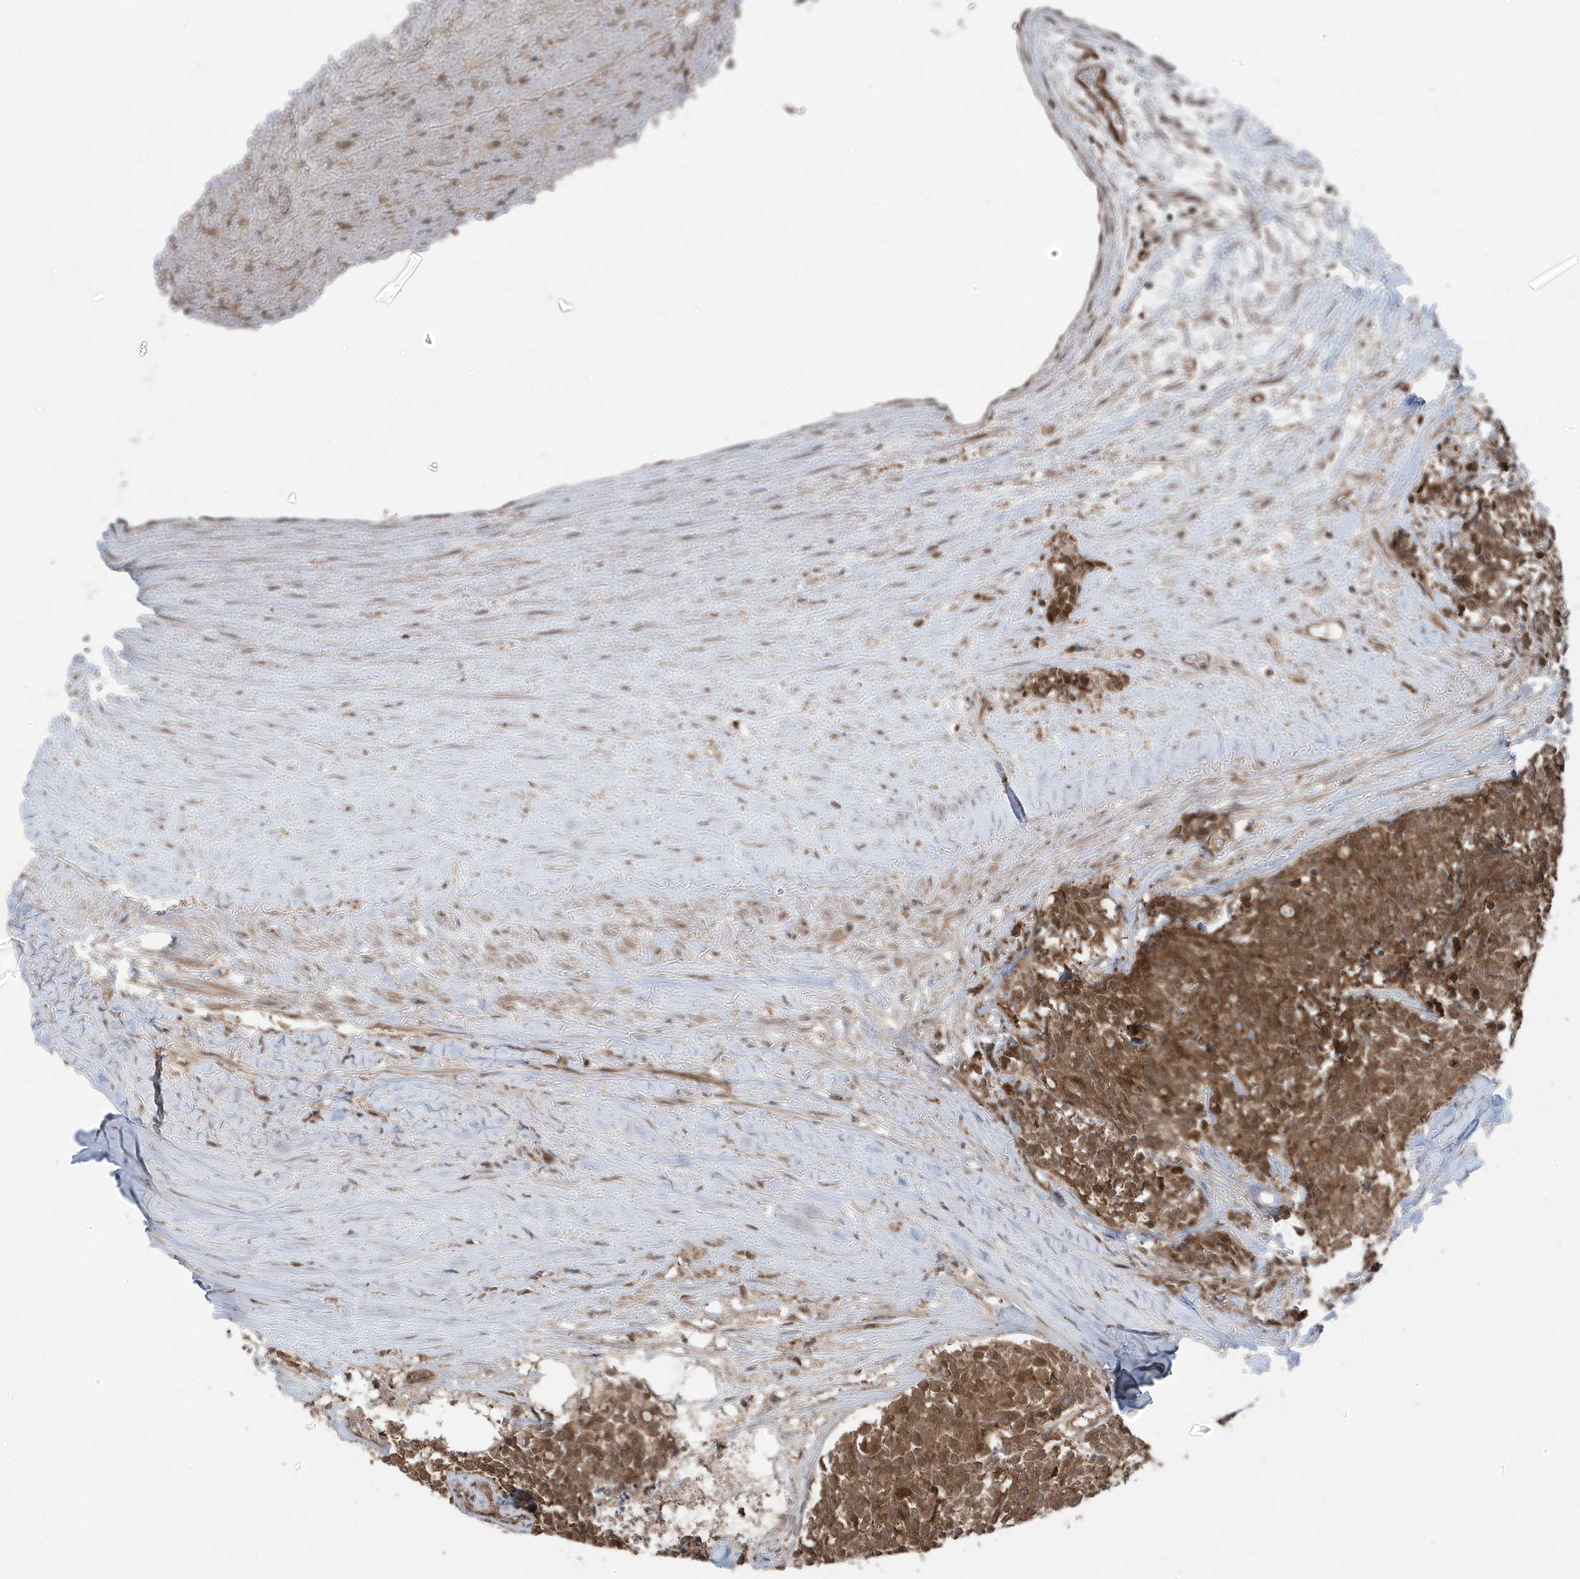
{"staining": {"intensity": "strong", "quantity": ">75%", "location": "cytoplasmic/membranous"}, "tissue": "carcinoid", "cell_type": "Tumor cells", "image_type": "cancer", "snomed": [{"axis": "morphology", "description": "Carcinoid, malignant, NOS"}, {"axis": "topography", "description": "Pancreas"}], "caption": "IHC (DAB) staining of malignant carcinoid exhibits strong cytoplasmic/membranous protein positivity in about >75% of tumor cells.", "gene": "MAPK1IP1L", "patient": {"sex": "female", "age": 54}}